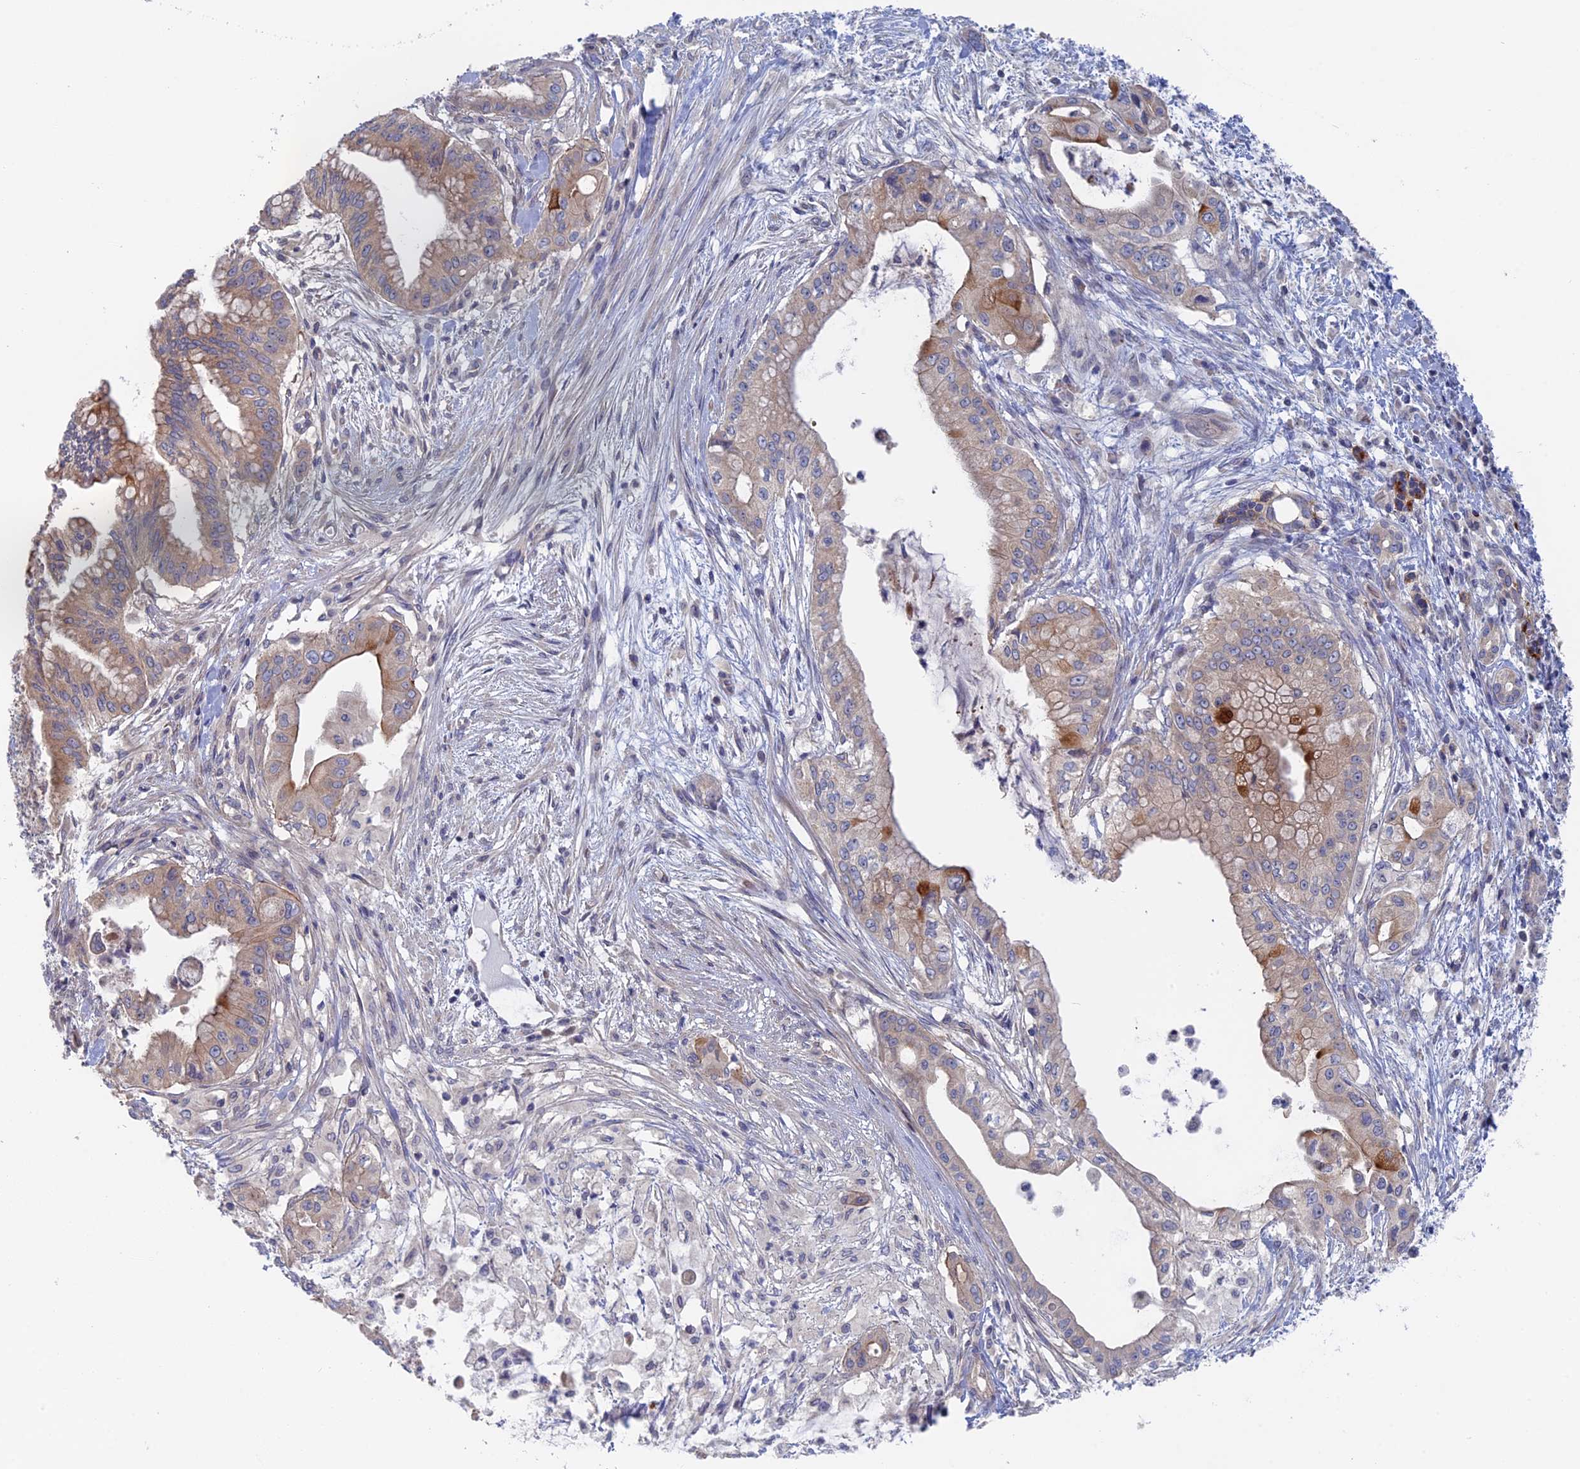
{"staining": {"intensity": "moderate", "quantity": "25%-75%", "location": "cytoplasmic/membranous"}, "tissue": "pancreatic cancer", "cell_type": "Tumor cells", "image_type": "cancer", "snomed": [{"axis": "morphology", "description": "Adenocarcinoma, NOS"}, {"axis": "topography", "description": "Pancreas"}], "caption": "DAB immunohistochemical staining of human pancreatic cancer displays moderate cytoplasmic/membranous protein expression in about 25%-75% of tumor cells.", "gene": "TBC1D30", "patient": {"sex": "male", "age": 46}}